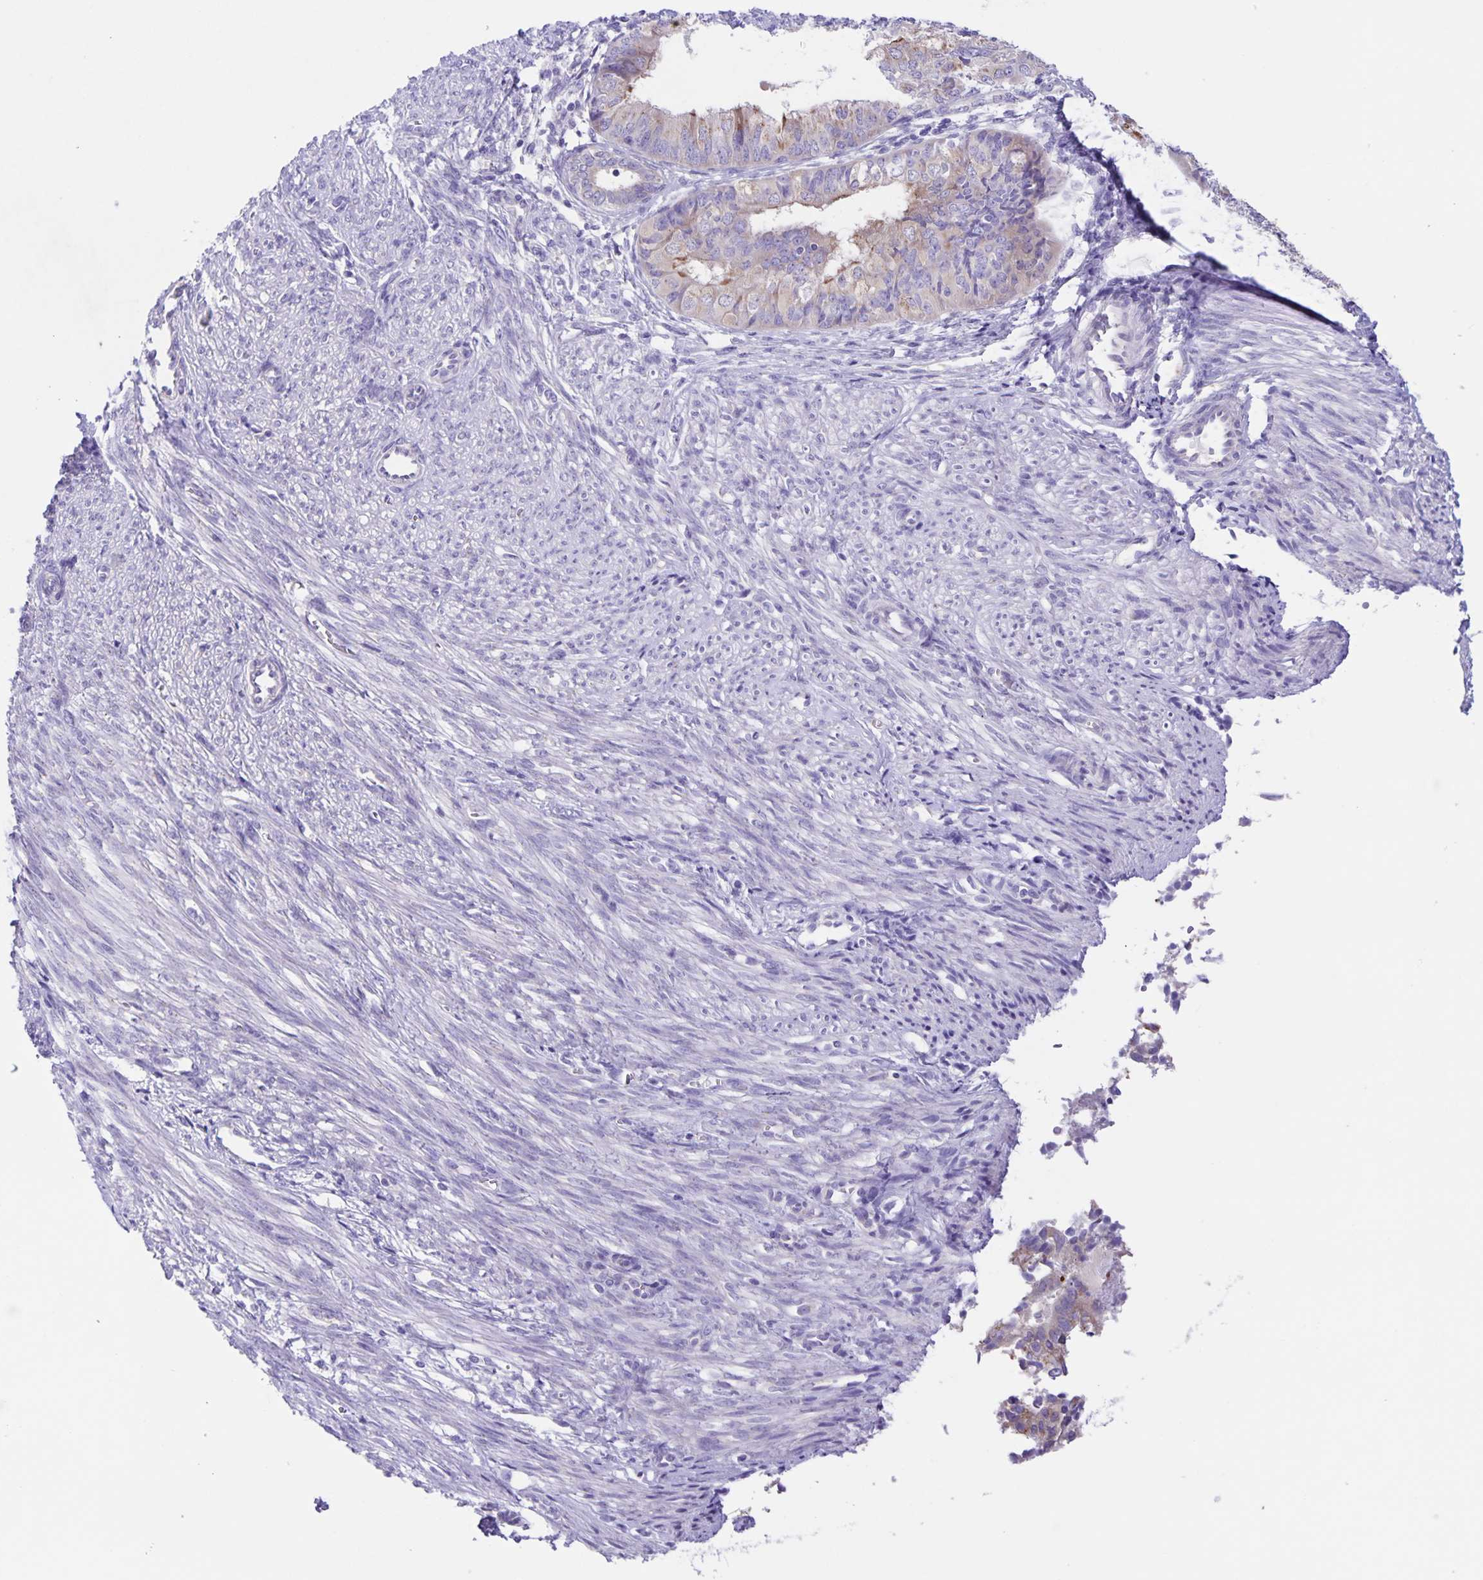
{"staining": {"intensity": "weak", "quantity": "<25%", "location": "cytoplasmic/membranous"}, "tissue": "endometrial cancer", "cell_type": "Tumor cells", "image_type": "cancer", "snomed": [{"axis": "morphology", "description": "Adenocarcinoma, NOS"}, {"axis": "topography", "description": "Endometrium"}], "caption": "Tumor cells show no significant protein positivity in endometrial cancer (adenocarcinoma).", "gene": "CAPSL", "patient": {"sex": "female", "age": 58}}